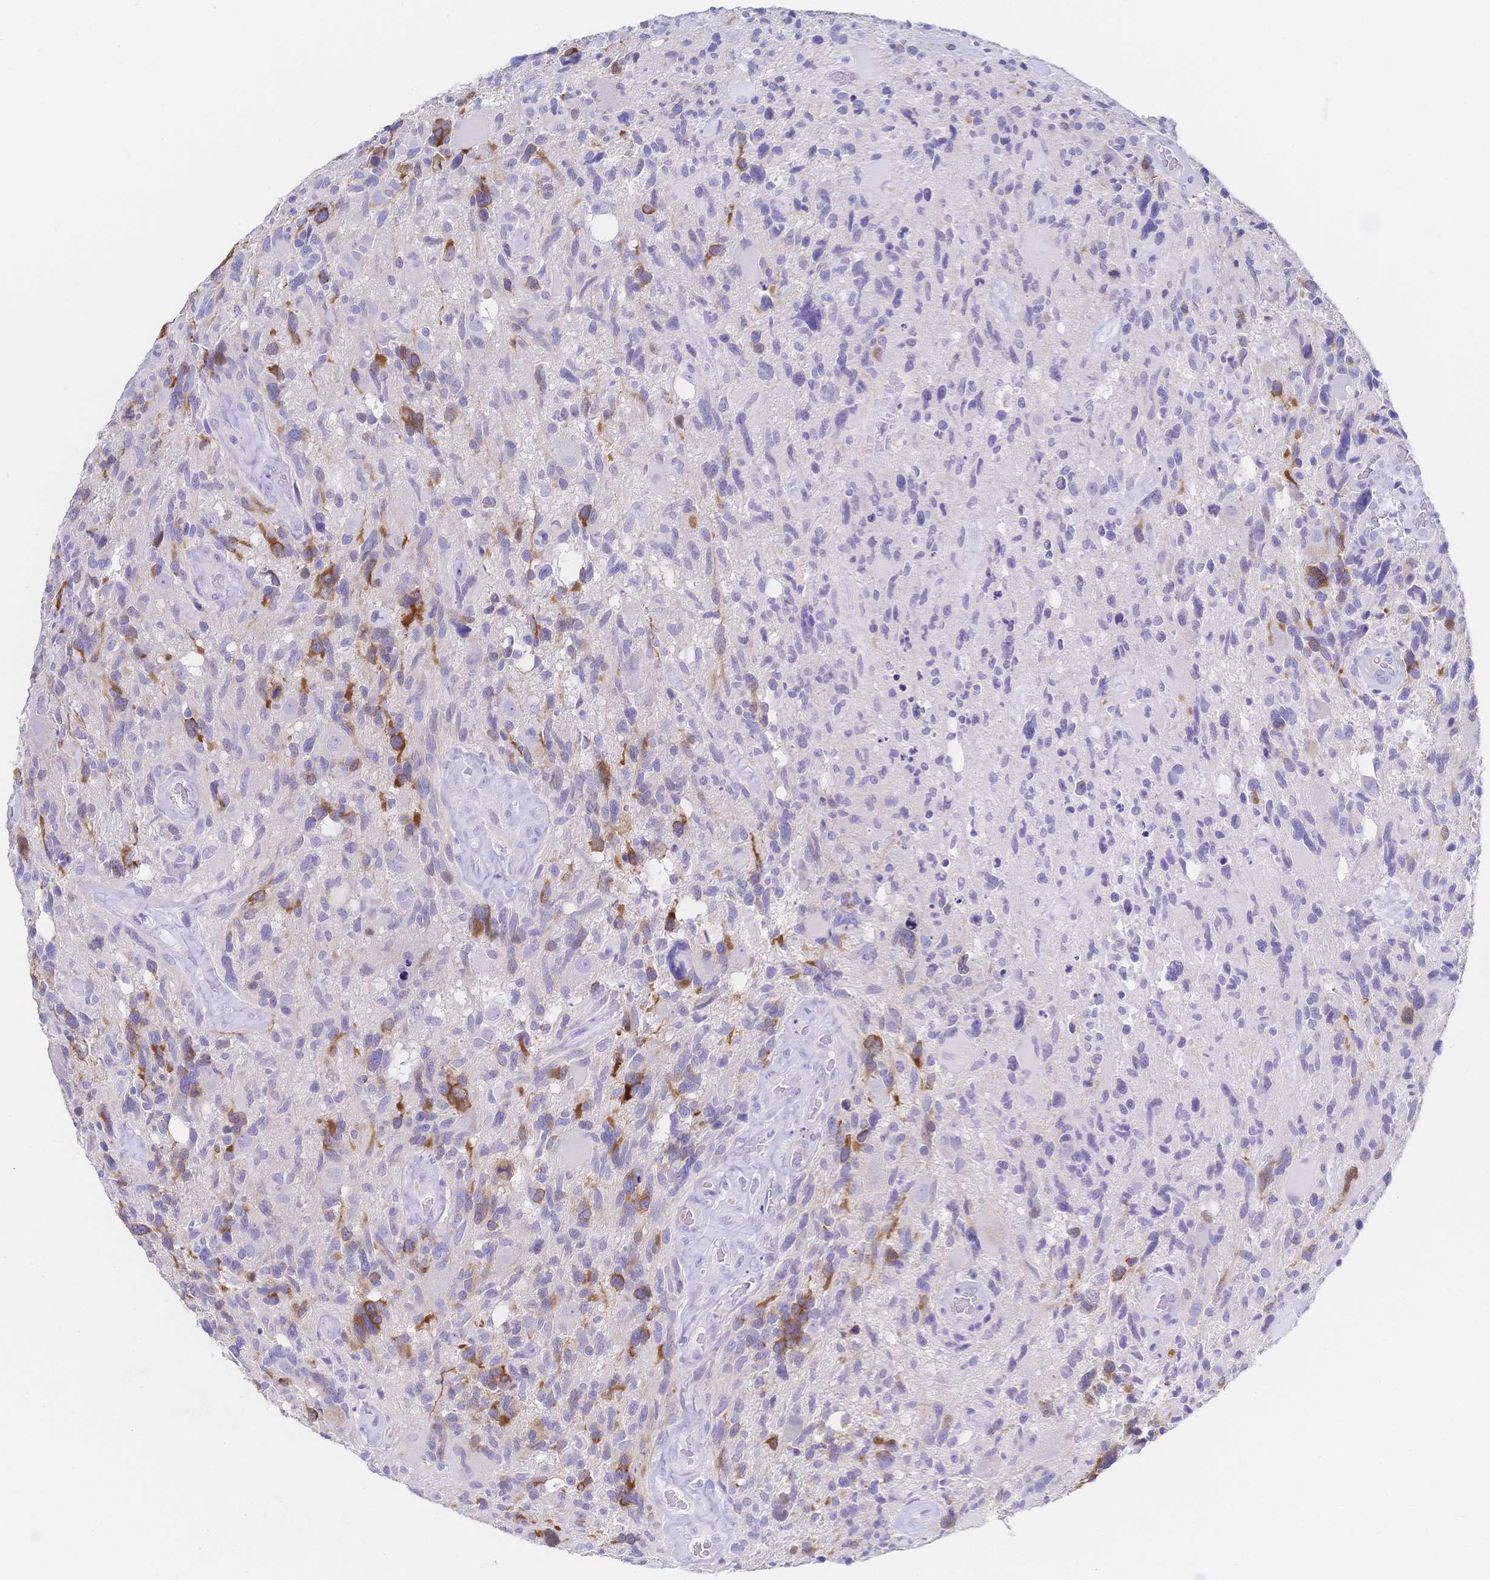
{"staining": {"intensity": "strong", "quantity": "<25%", "location": "cytoplasmic/membranous"}, "tissue": "glioma", "cell_type": "Tumor cells", "image_type": "cancer", "snomed": [{"axis": "morphology", "description": "Glioma, malignant, High grade"}, {"axis": "topography", "description": "Brain"}], "caption": "Protein expression by IHC displays strong cytoplasmic/membranous staining in approximately <25% of tumor cells in malignant high-grade glioma.", "gene": "RRM1", "patient": {"sex": "male", "age": 49}}